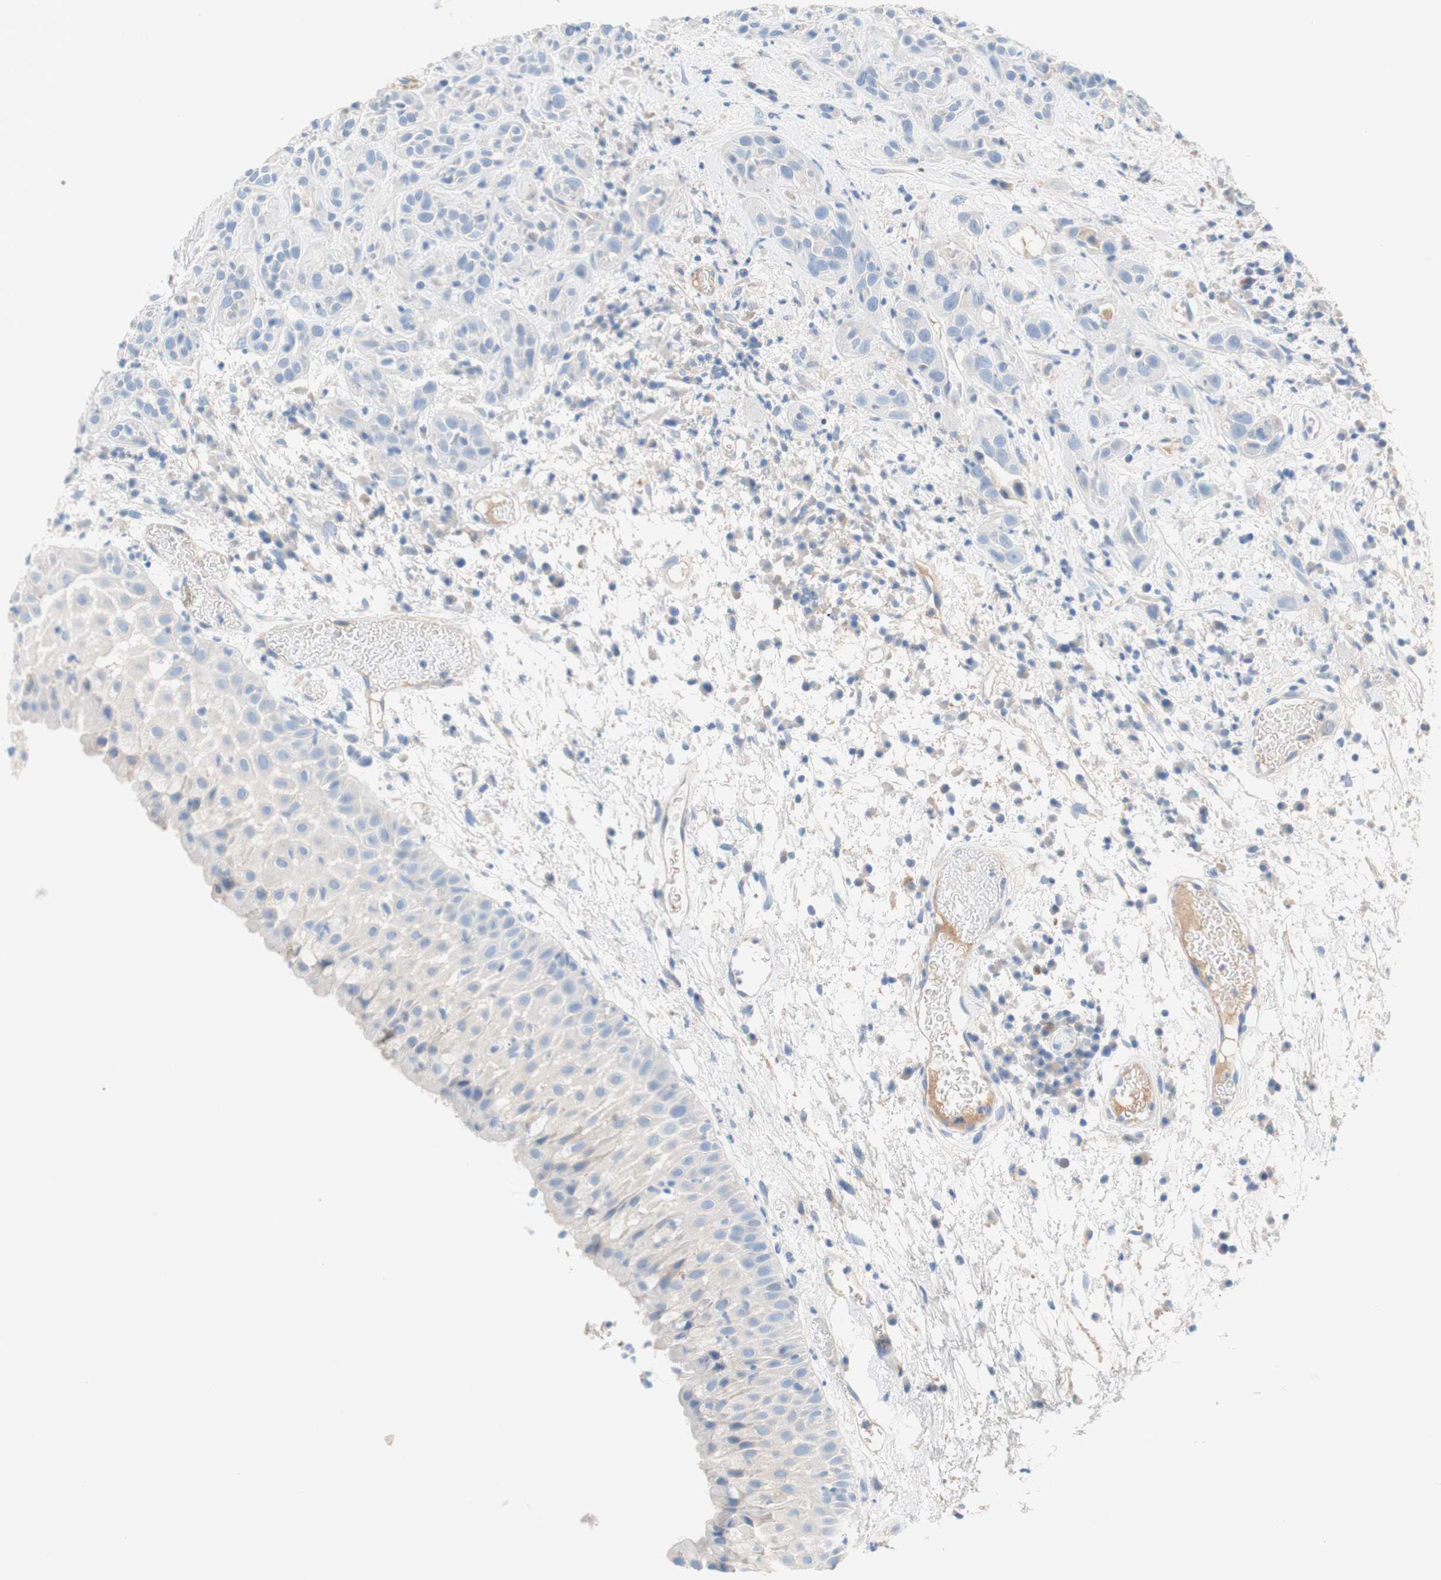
{"staining": {"intensity": "negative", "quantity": "none", "location": "none"}, "tissue": "head and neck cancer", "cell_type": "Tumor cells", "image_type": "cancer", "snomed": [{"axis": "morphology", "description": "Squamous cell carcinoma, NOS"}, {"axis": "topography", "description": "Head-Neck"}], "caption": "Tumor cells are negative for protein expression in human head and neck cancer (squamous cell carcinoma).", "gene": "RBP4", "patient": {"sex": "male", "age": 62}}